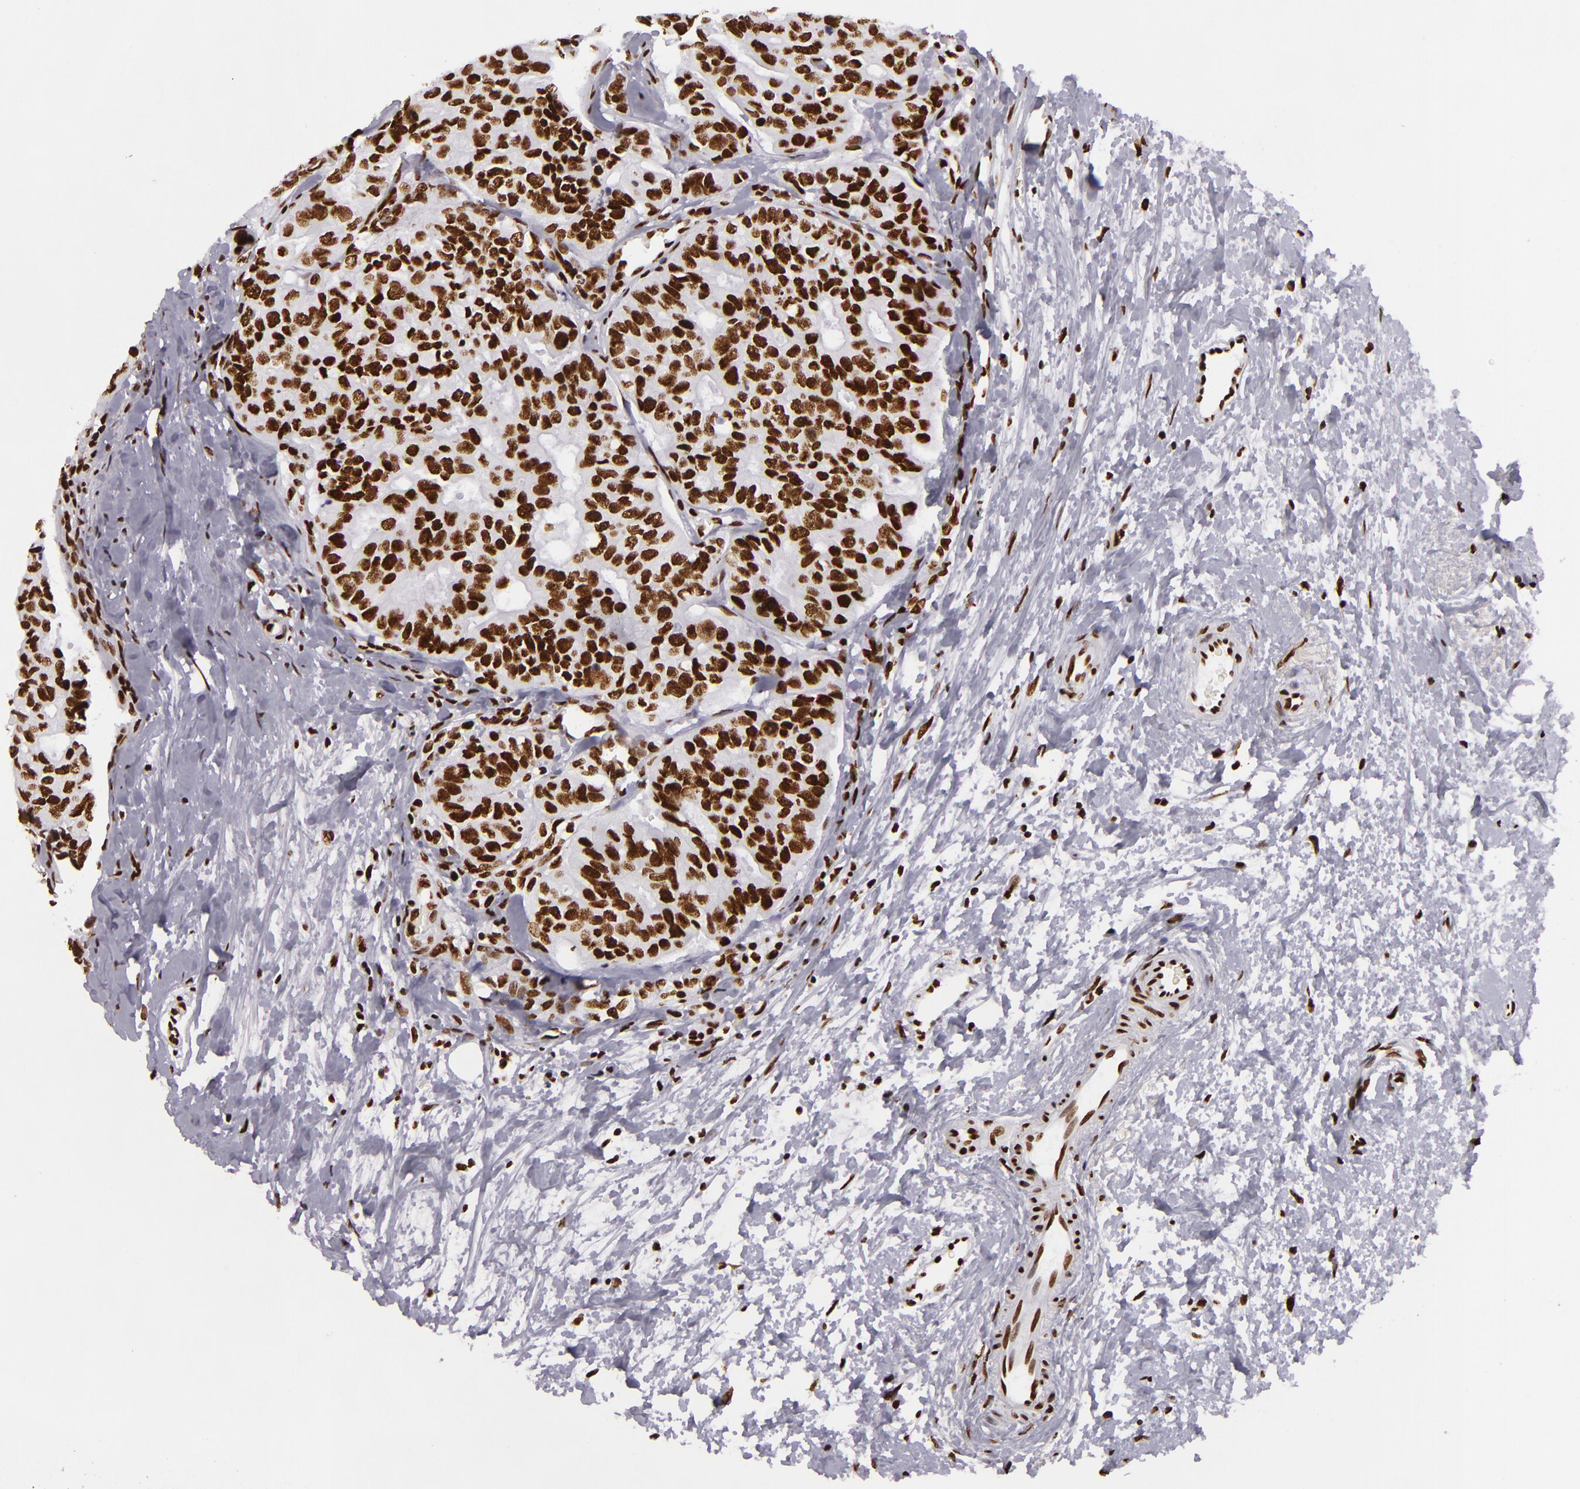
{"staining": {"intensity": "strong", "quantity": ">75%", "location": "nuclear"}, "tissue": "breast cancer", "cell_type": "Tumor cells", "image_type": "cancer", "snomed": [{"axis": "morphology", "description": "Duct carcinoma"}, {"axis": "topography", "description": "Breast"}], "caption": "Immunohistochemistry (IHC) histopathology image of human breast cancer (invasive ductal carcinoma) stained for a protein (brown), which displays high levels of strong nuclear expression in approximately >75% of tumor cells.", "gene": "SAFB", "patient": {"sex": "female", "age": 69}}